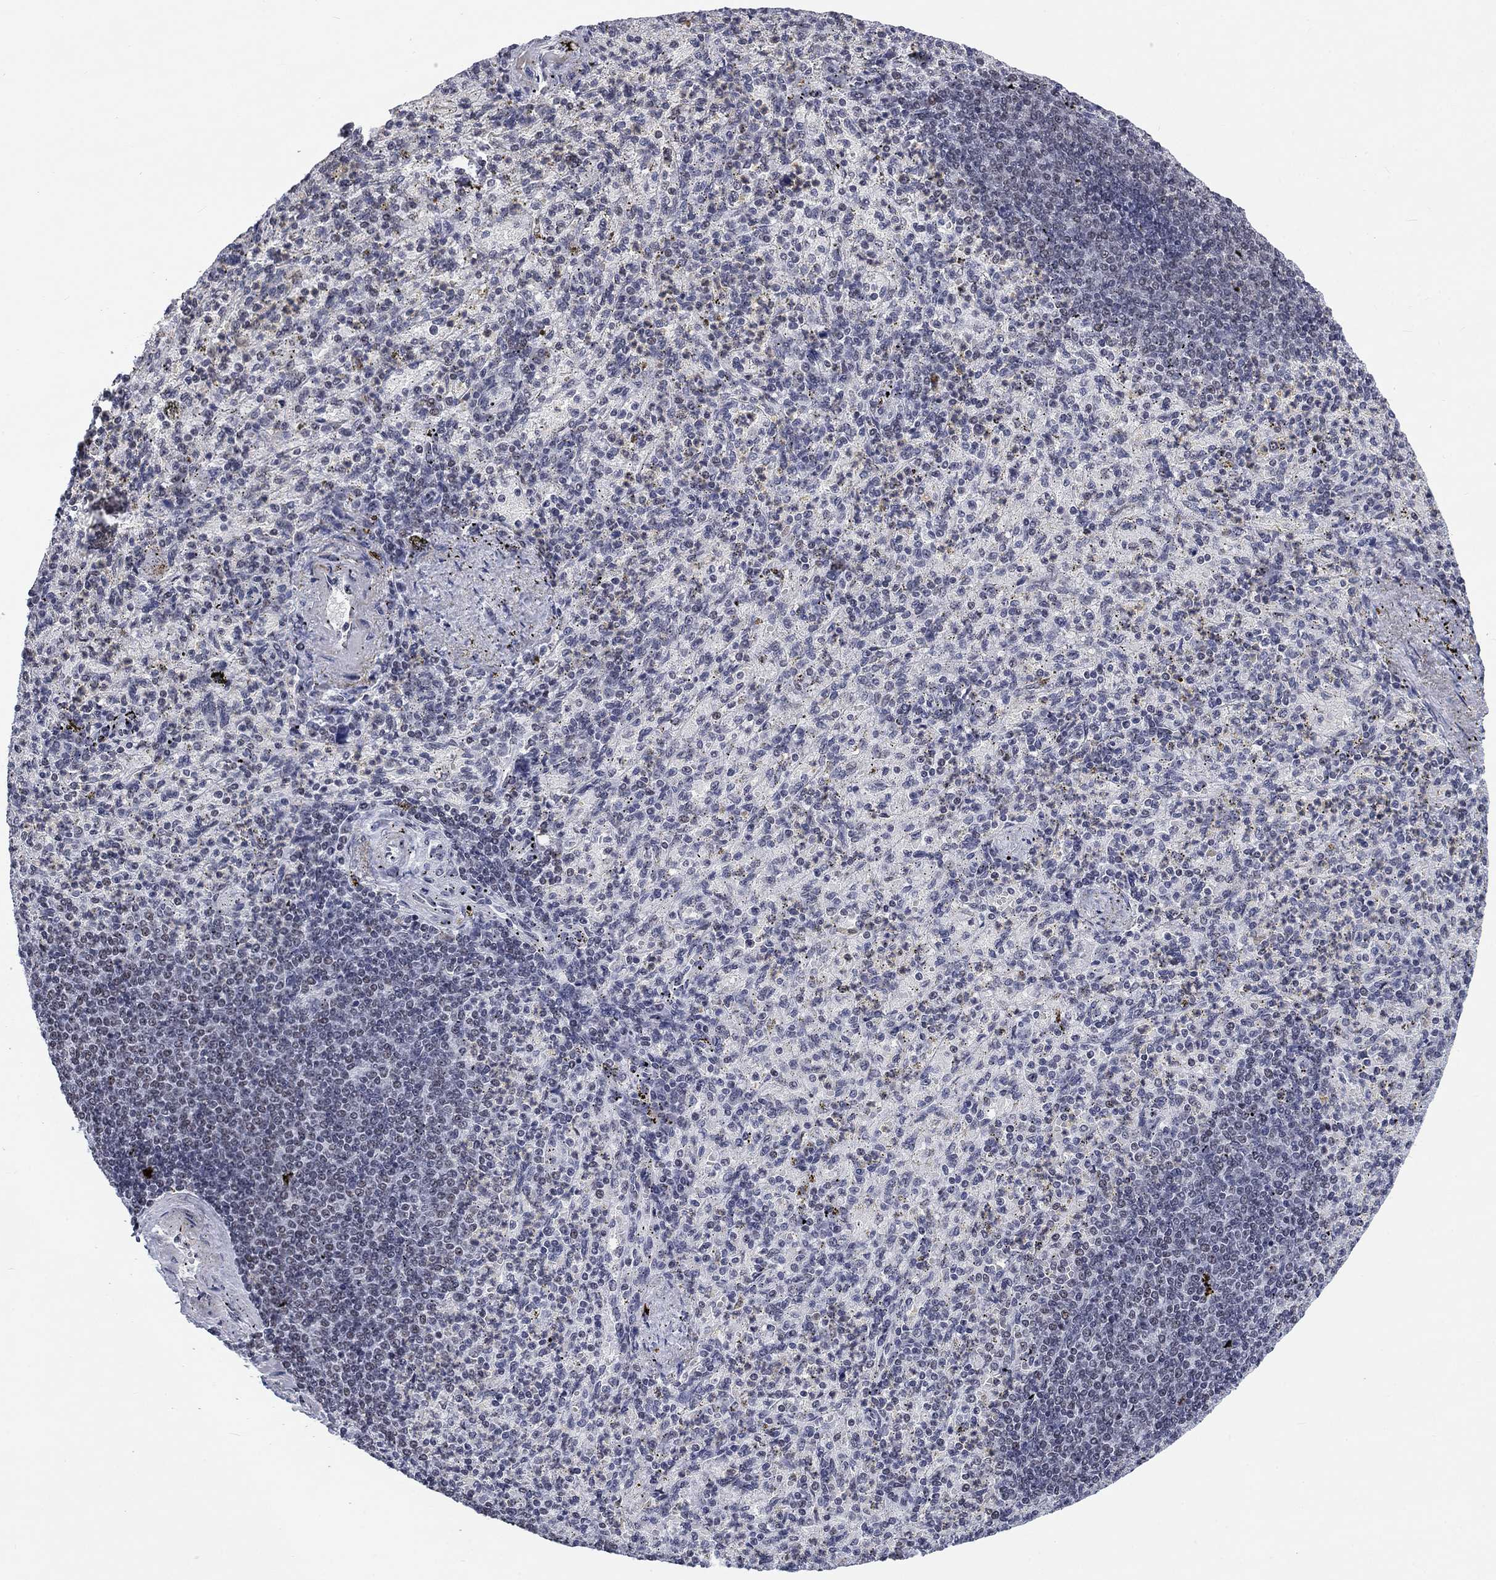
{"staining": {"intensity": "negative", "quantity": "none", "location": "none"}, "tissue": "spleen", "cell_type": "Cells in red pulp", "image_type": "normal", "snomed": [{"axis": "morphology", "description": "Normal tissue, NOS"}, {"axis": "topography", "description": "Spleen"}], "caption": "Immunohistochemistry of unremarkable spleen demonstrates no positivity in cells in red pulp.", "gene": "CSRNP3", "patient": {"sex": "female", "age": 74}}